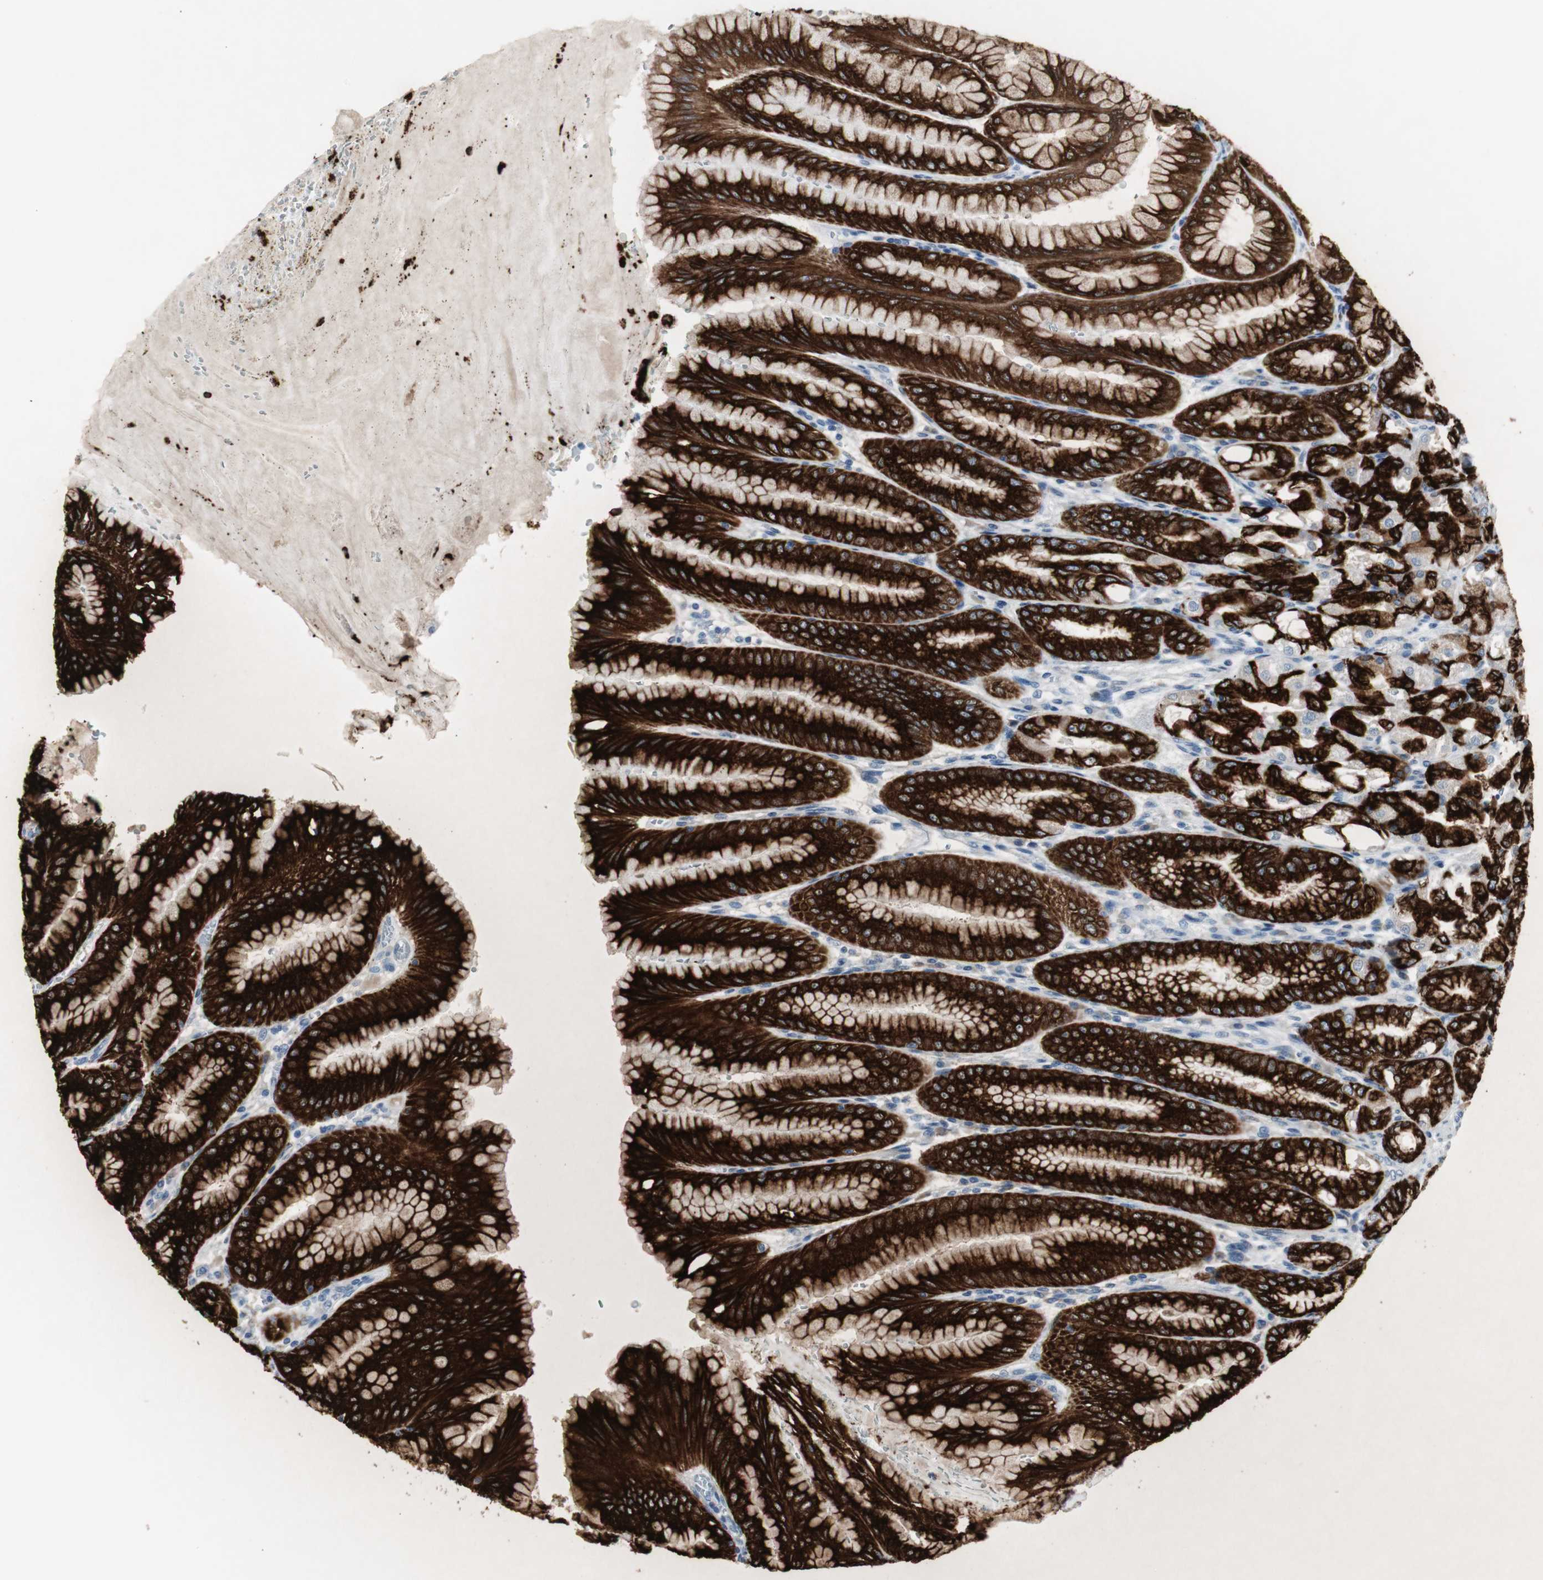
{"staining": {"intensity": "strong", "quantity": ">75%", "location": "cytoplasmic/membranous"}, "tissue": "stomach", "cell_type": "Glandular cells", "image_type": "normal", "snomed": [{"axis": "morphology", "description": "Normal tissue, NOS"}, {"axis": "topography", "description": "Stomach, lower"}], "caption": "This histopathology image displays benign stomach stained with immunohistochemistry (IHC) to label a protein in brown. The cytoplasmic/membranous of glandular cells show strong positivity for the protein. Nuclei are counter-stained blue.", "gene": "AGR2", "patient": {"sex": "male", "age": 71}}